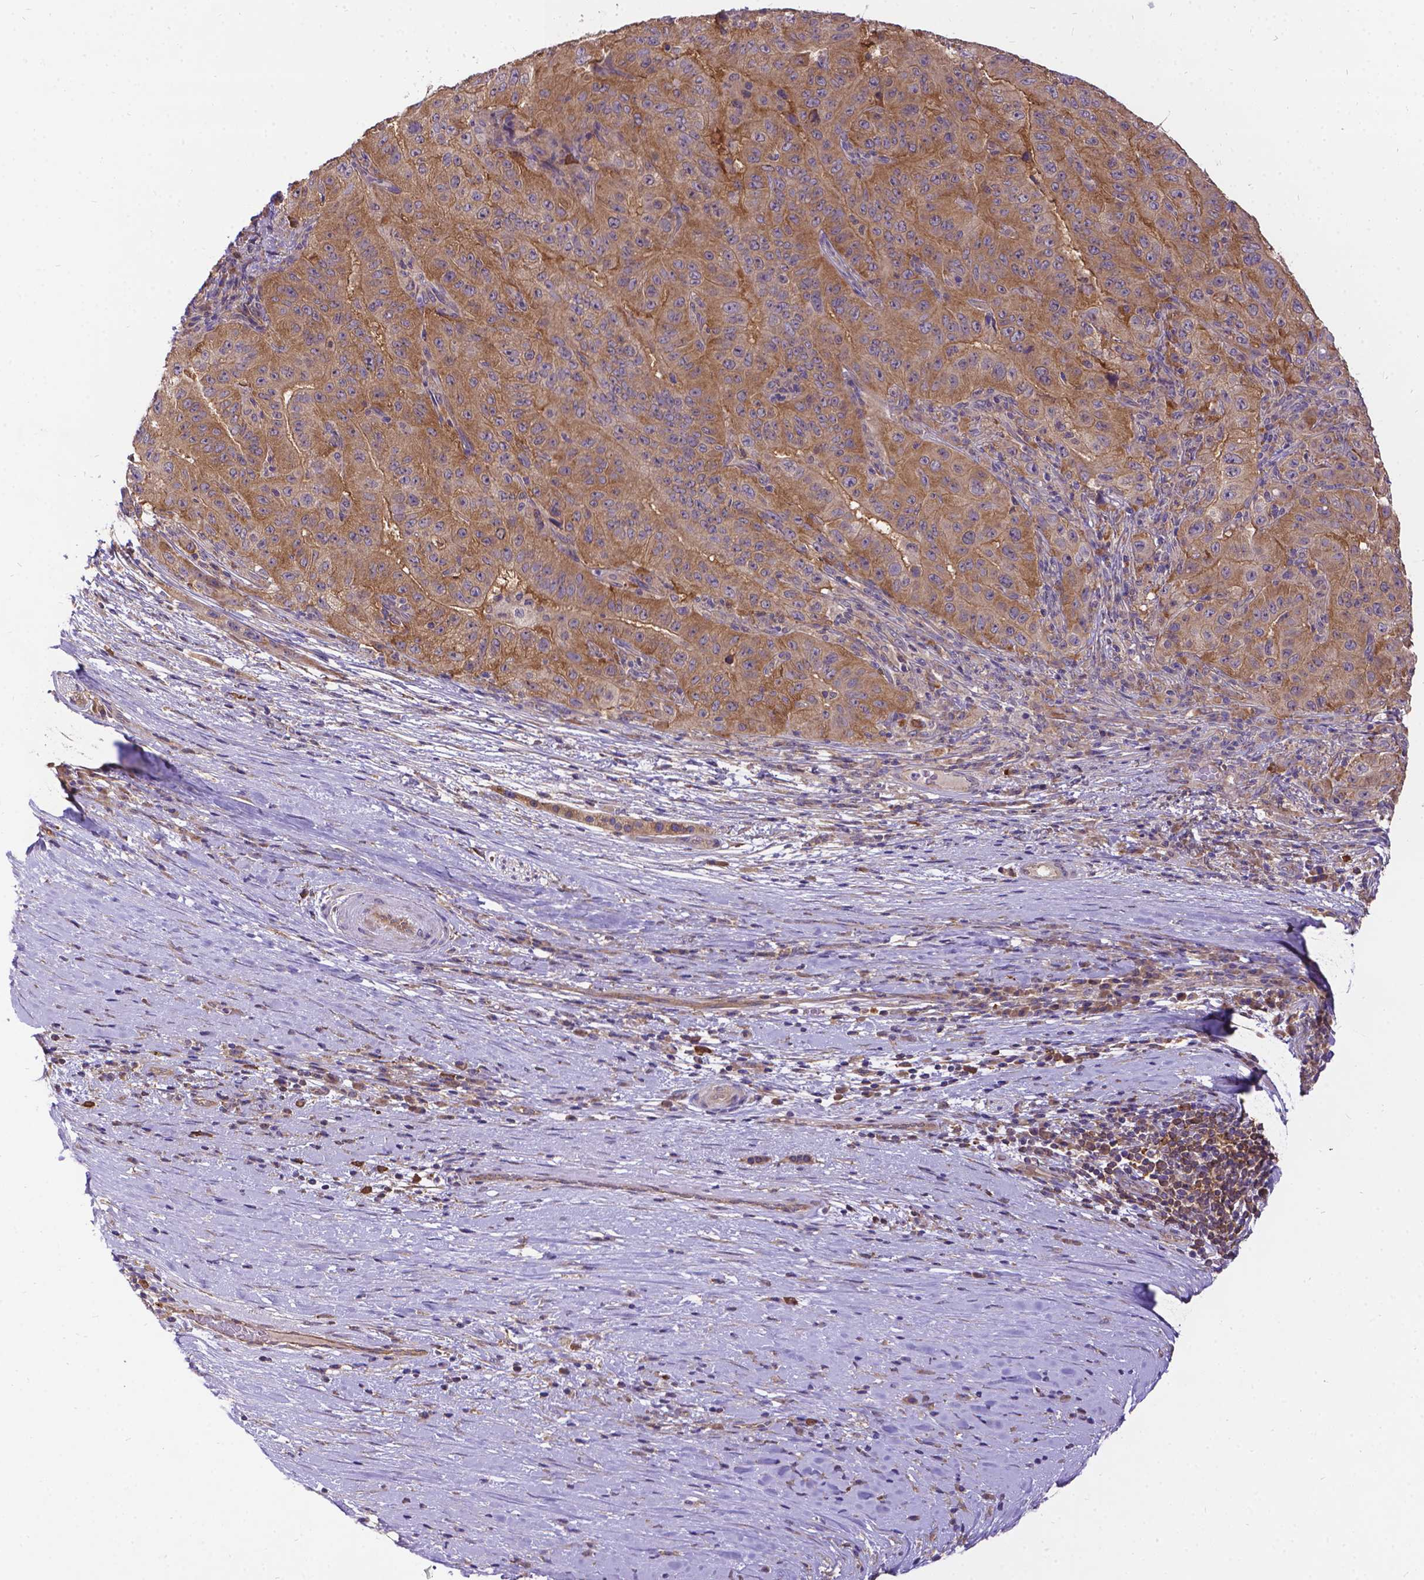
{"staining": {"intensity": "moderate", "quantity": ">75%", "location": "cytoplasmic/membranous"}, "tissue": "pancreatic cancer", "cell_type": "Tumor cells", "image_type": "cancer", "snomed": [{"axis": "morphology", "description": "Adenocarcinoma, NOS"}, {"axis": "topography", "description": "Pancreas"}], "caption": "IHC of human pancreatic cancer (adenocarcinoma) reveals medium levels of moderate cytoplasmic/membranous expression in about >75% of tumor cells.", "gene": "DENND6A", "patient": {"sex": "male", "age": 63}}